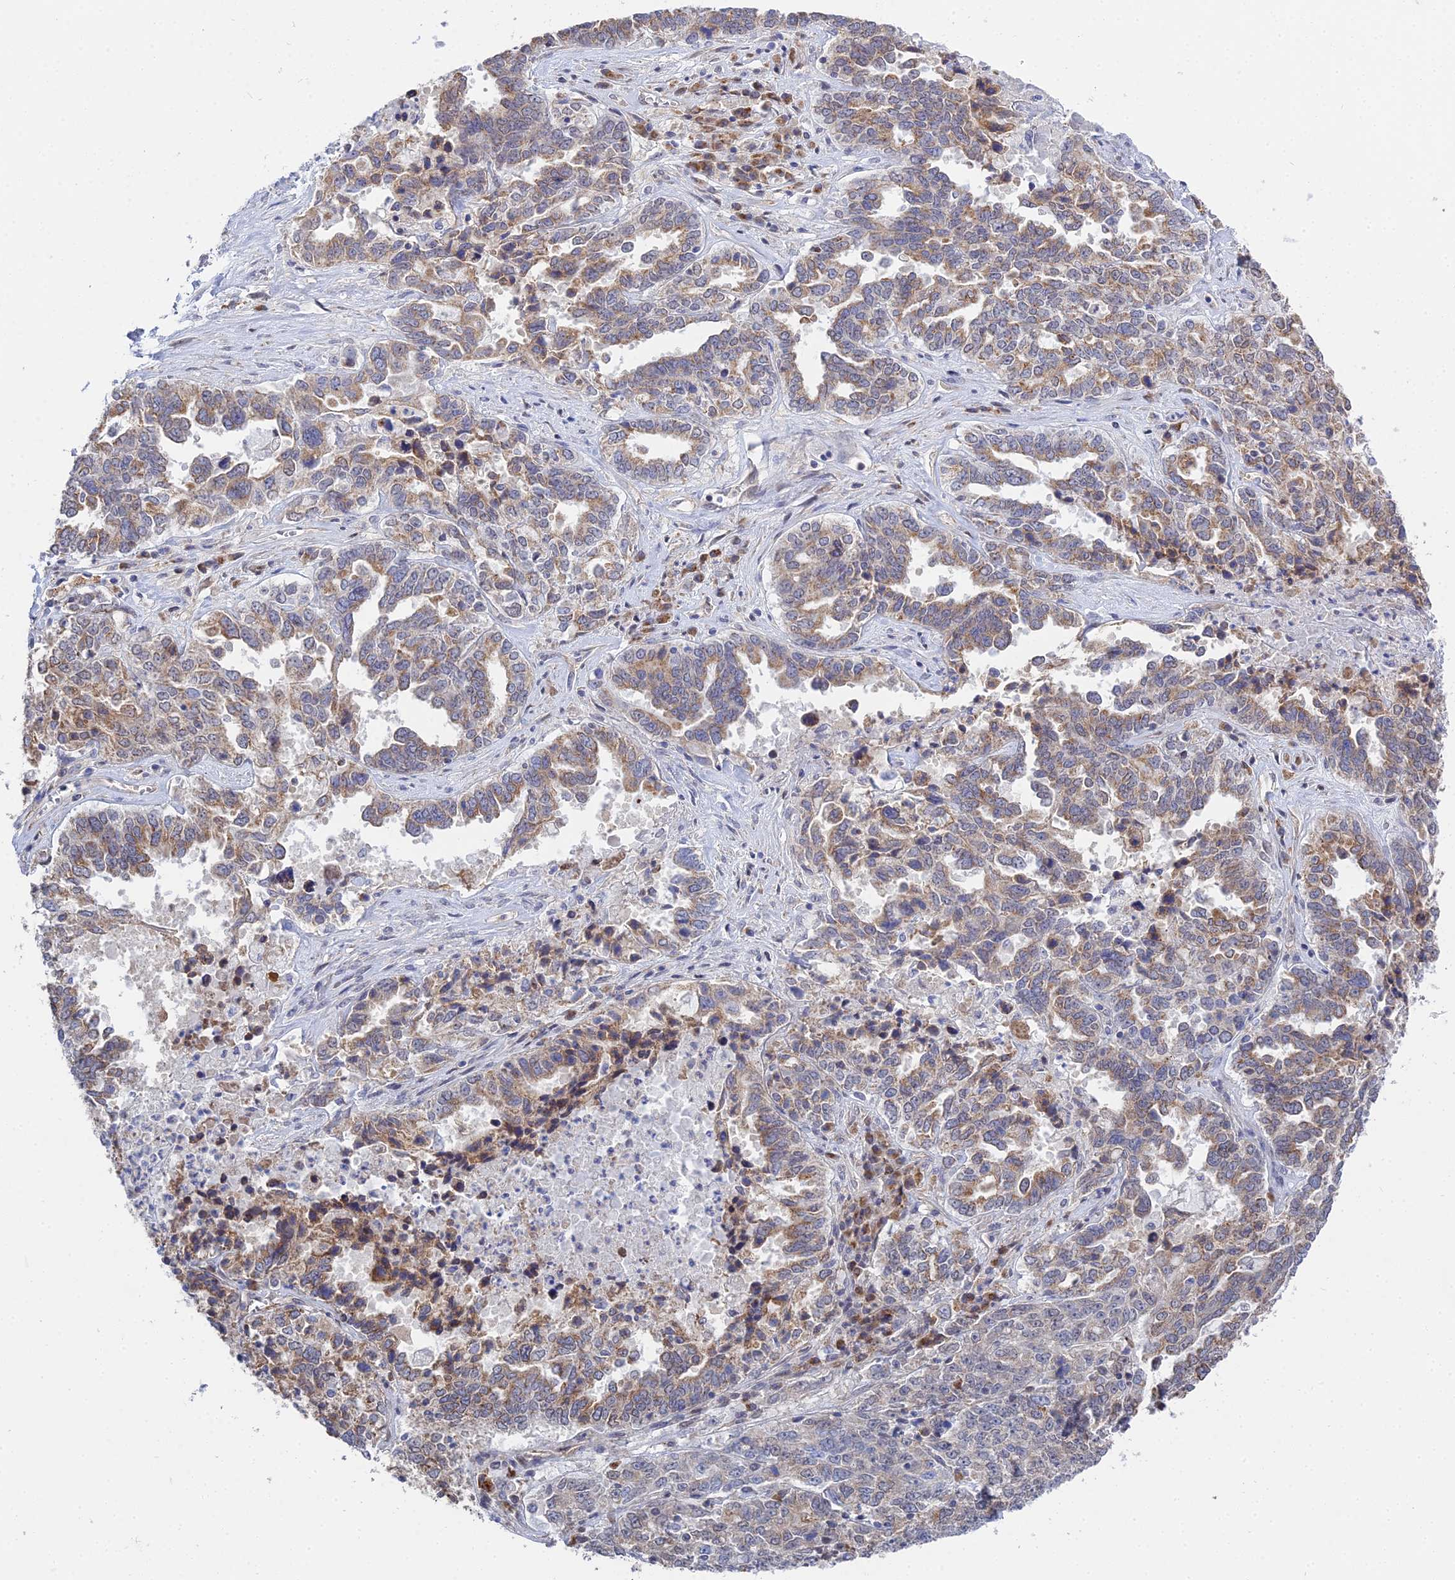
{"staining": {"intensity": "weak", "quantity": "25%-75%", "location": "cytoplasmic/membranous"}, "tissue": "ovarian cancer", "cell_type": "Tumor cells", "image_type": "cancer", "snomed": [{"axis": "morphology", "description": "Carcinoma, endometroid"}, {"axis": "topography", "description": "Ovary"}], "caption": "Immunohistochemistry (IHC) staining of endometroid carcinoma (ovarian), which shows low levels of weak cytoplasmic/membranous positivity in about 25%-75% of tumor cells indicating weak cytoplasmic/membranous protein expression. The staining was performed using DAB (brown) for protein detection and nuclei were counterstained in hematoxylin (blue).", "gene": "DNAH14", "patient": {"sex": "female", "age": 62}}